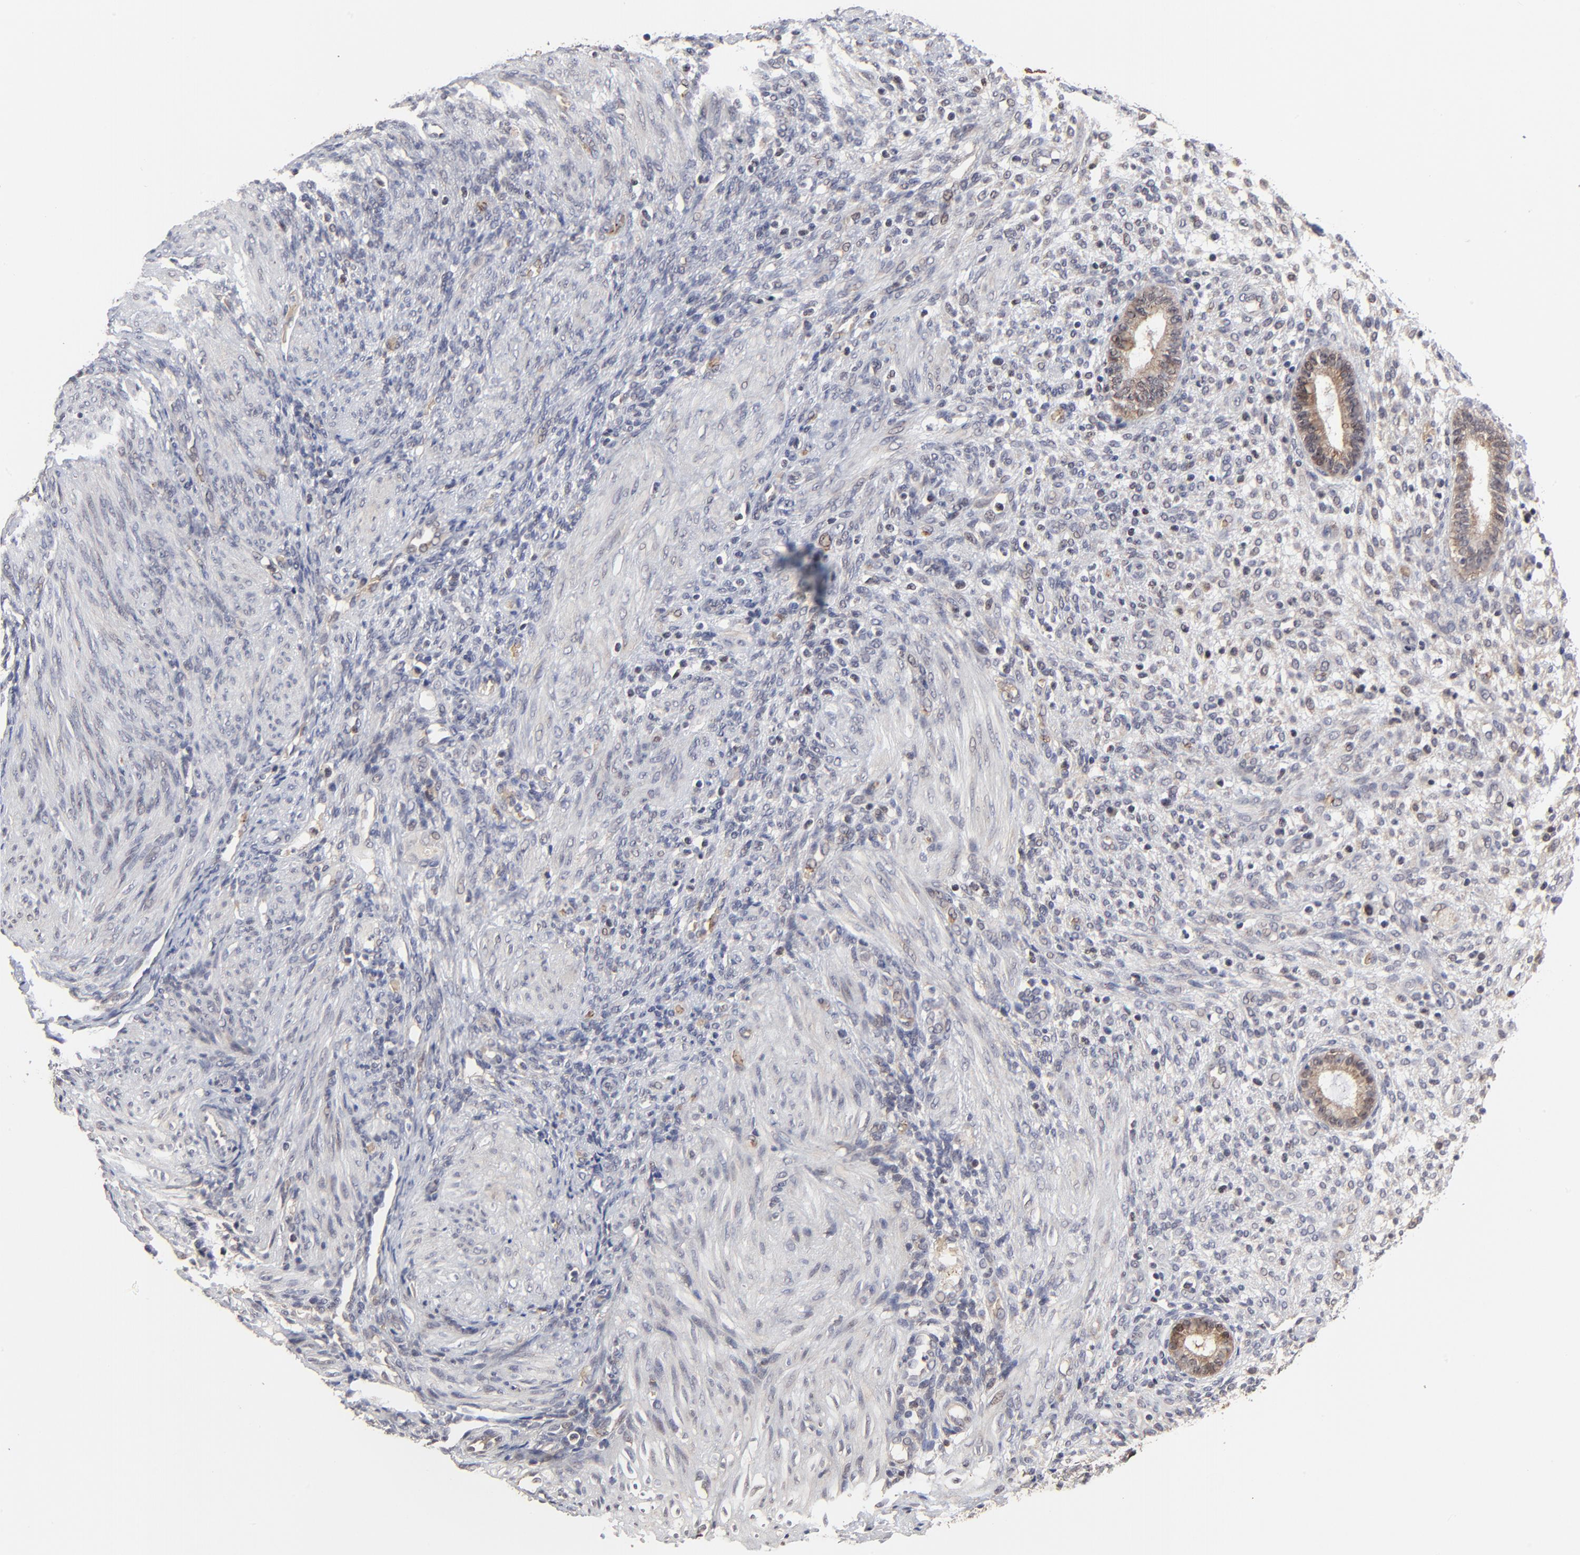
{"staining": {"intensity": "weak", "quantity": "<25%", "location": "nuclear"}, "tissue": "endometrium", "cell_type": "Cells in endometrial stroma", "image_type": "normal", "snomed": [{"axis": "morphology", "description": "Normal tissue, NOS"}, {"axis": "topography", "description": "Endometrium"}], "caption": "Immunohistochemistry histopathology image of benign human endometrium stained for a protein (brown), which demonstrates no positivity in cells in endometrial stroma.", "gene": "FRMD8", "patient": {"sex": "female", "age": 72}}